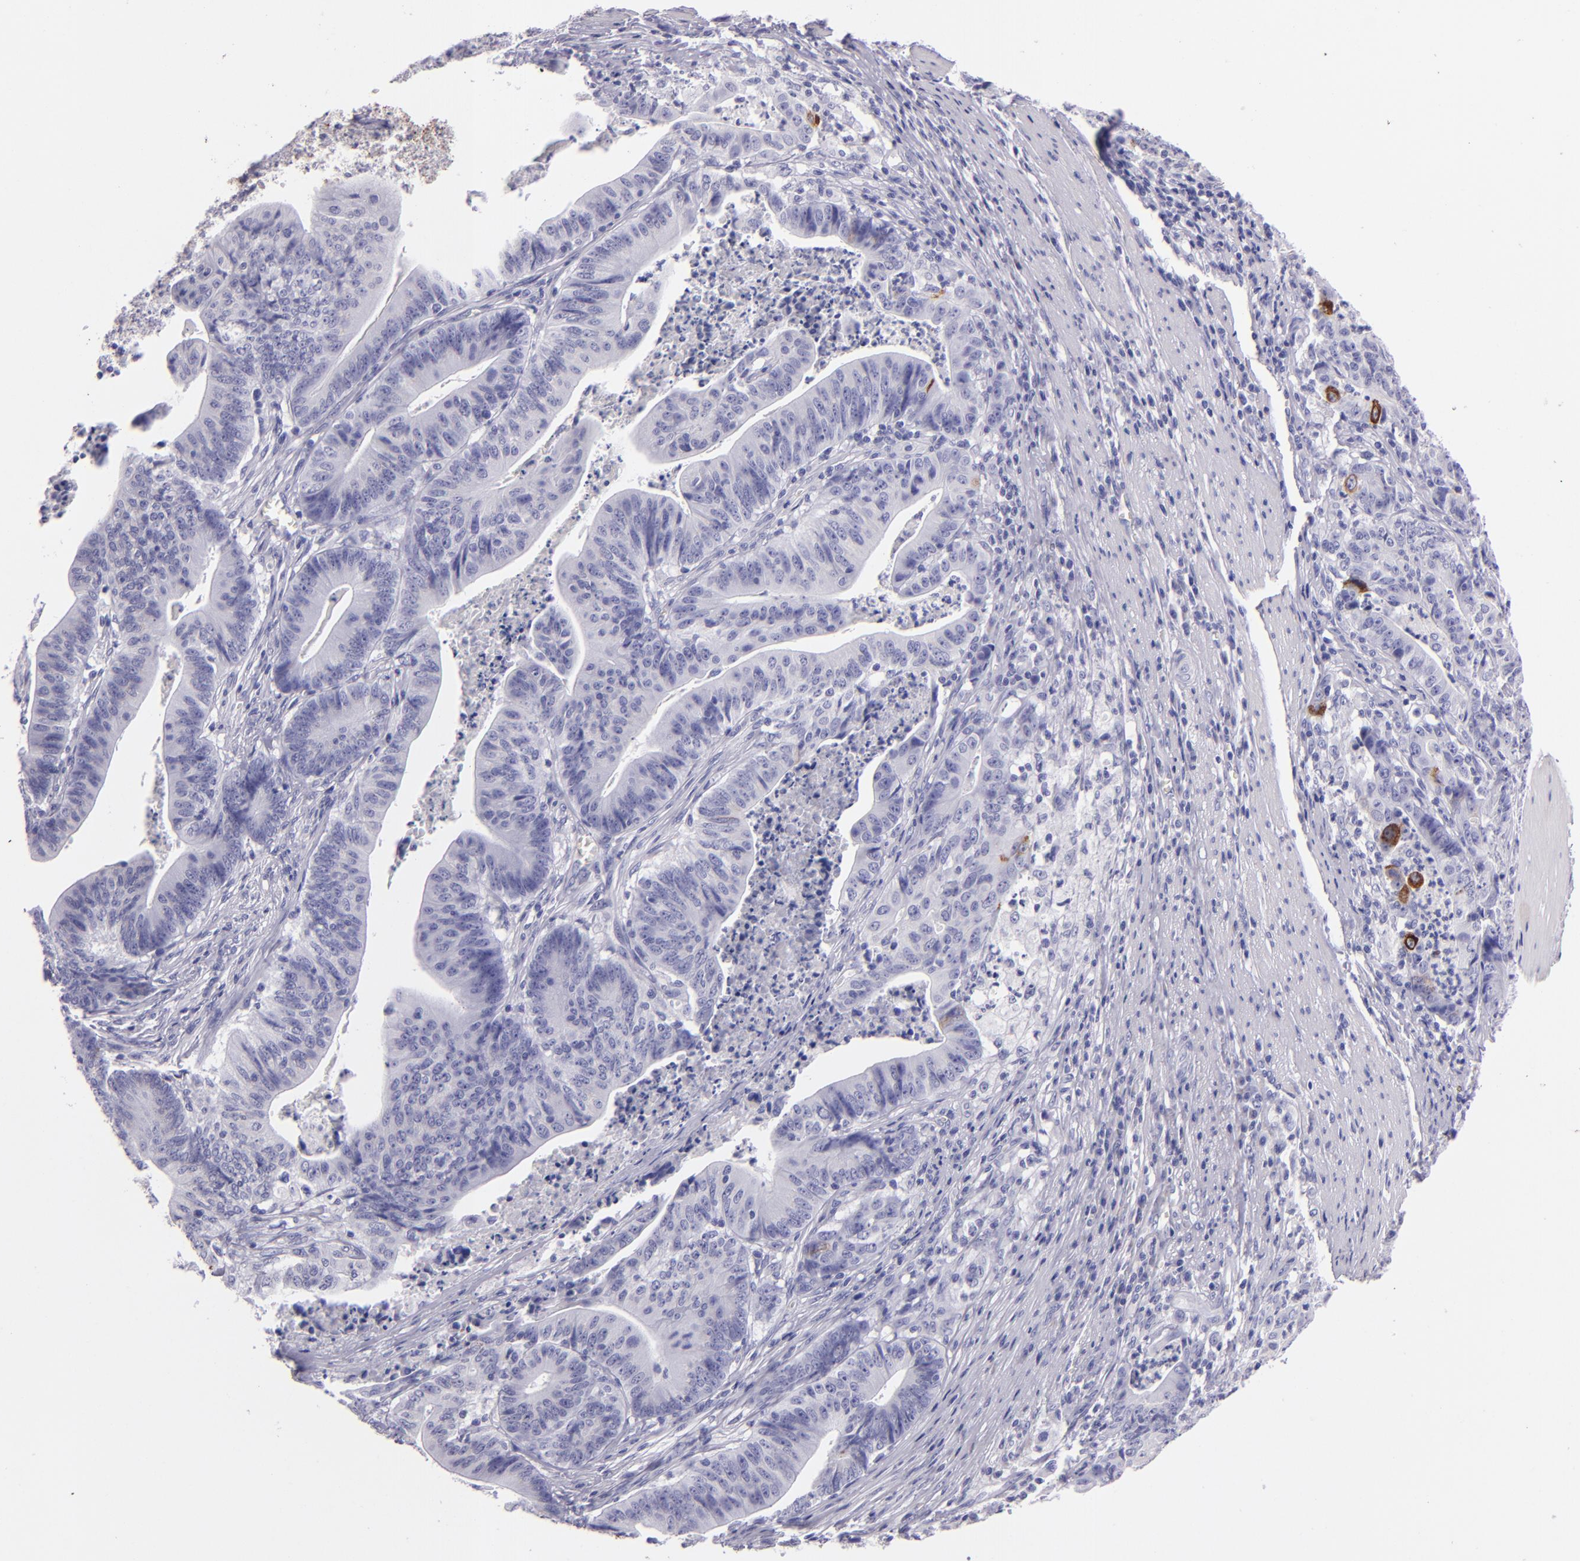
{"staining": {"intensity": "negative", "quantity": "none", "location": "none"}, "tissue": "stomach cancer", "cell_type": "Tumor cells", "image_type": "cancer", "snomed": [{"axis": "morphology", "description": "Adenocarcinoma, NOS"}, {"axis": "topography", "description": "Stomach, lower"}], "caption": "Image shows no significant protein staining in tumor cells of stomach adenocarcinoma.", "gene": "MUC5AC", "patient": {"sex": "female", "age": 86}}